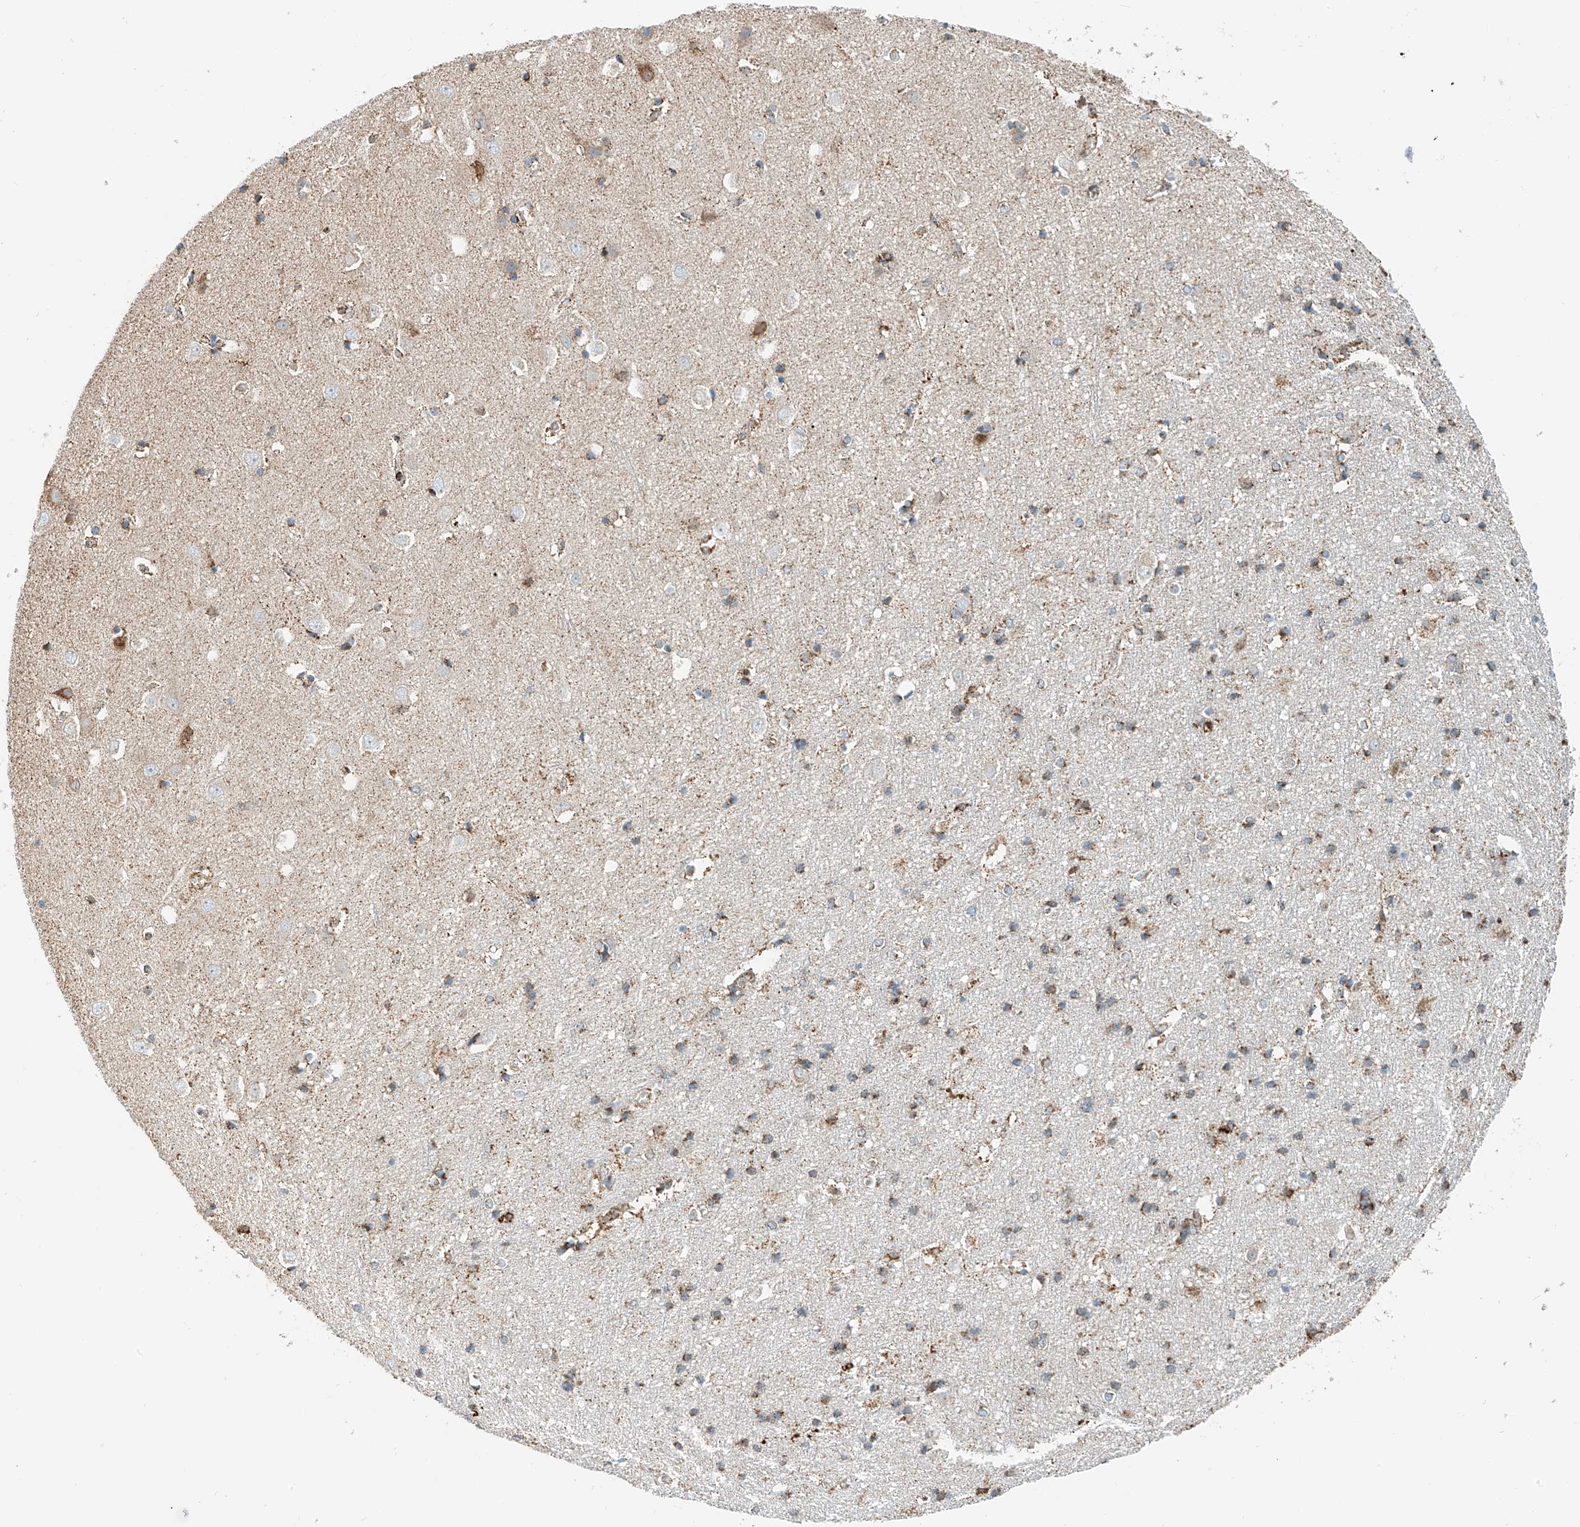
{"staining": {"intensity": "moderate", "quantity": ">75%", "location": "cytoplasmic/membranous"}, "tissue": "cerebral cortex", "cell_type": "Endothelial cells", "image_type": "normal", "snomed": [{"axis": "morphology", "description": "Normal tissue, NOS"}, {"axis": "topography", "description": "Cerebral cortex"}], "caption": "High-magnification brightfield microscopy of normal cerebral cortex stained with DAB (3,3'-diaminobenzidine) (brown) and counterstained with hematoxylin (blue). endothelial cells exhibit moderate cytoplasmic/membranous staining is seen in about>75% of cells.", "gene": "PPA2", "patient": {"sex": "male", "age": 54}}